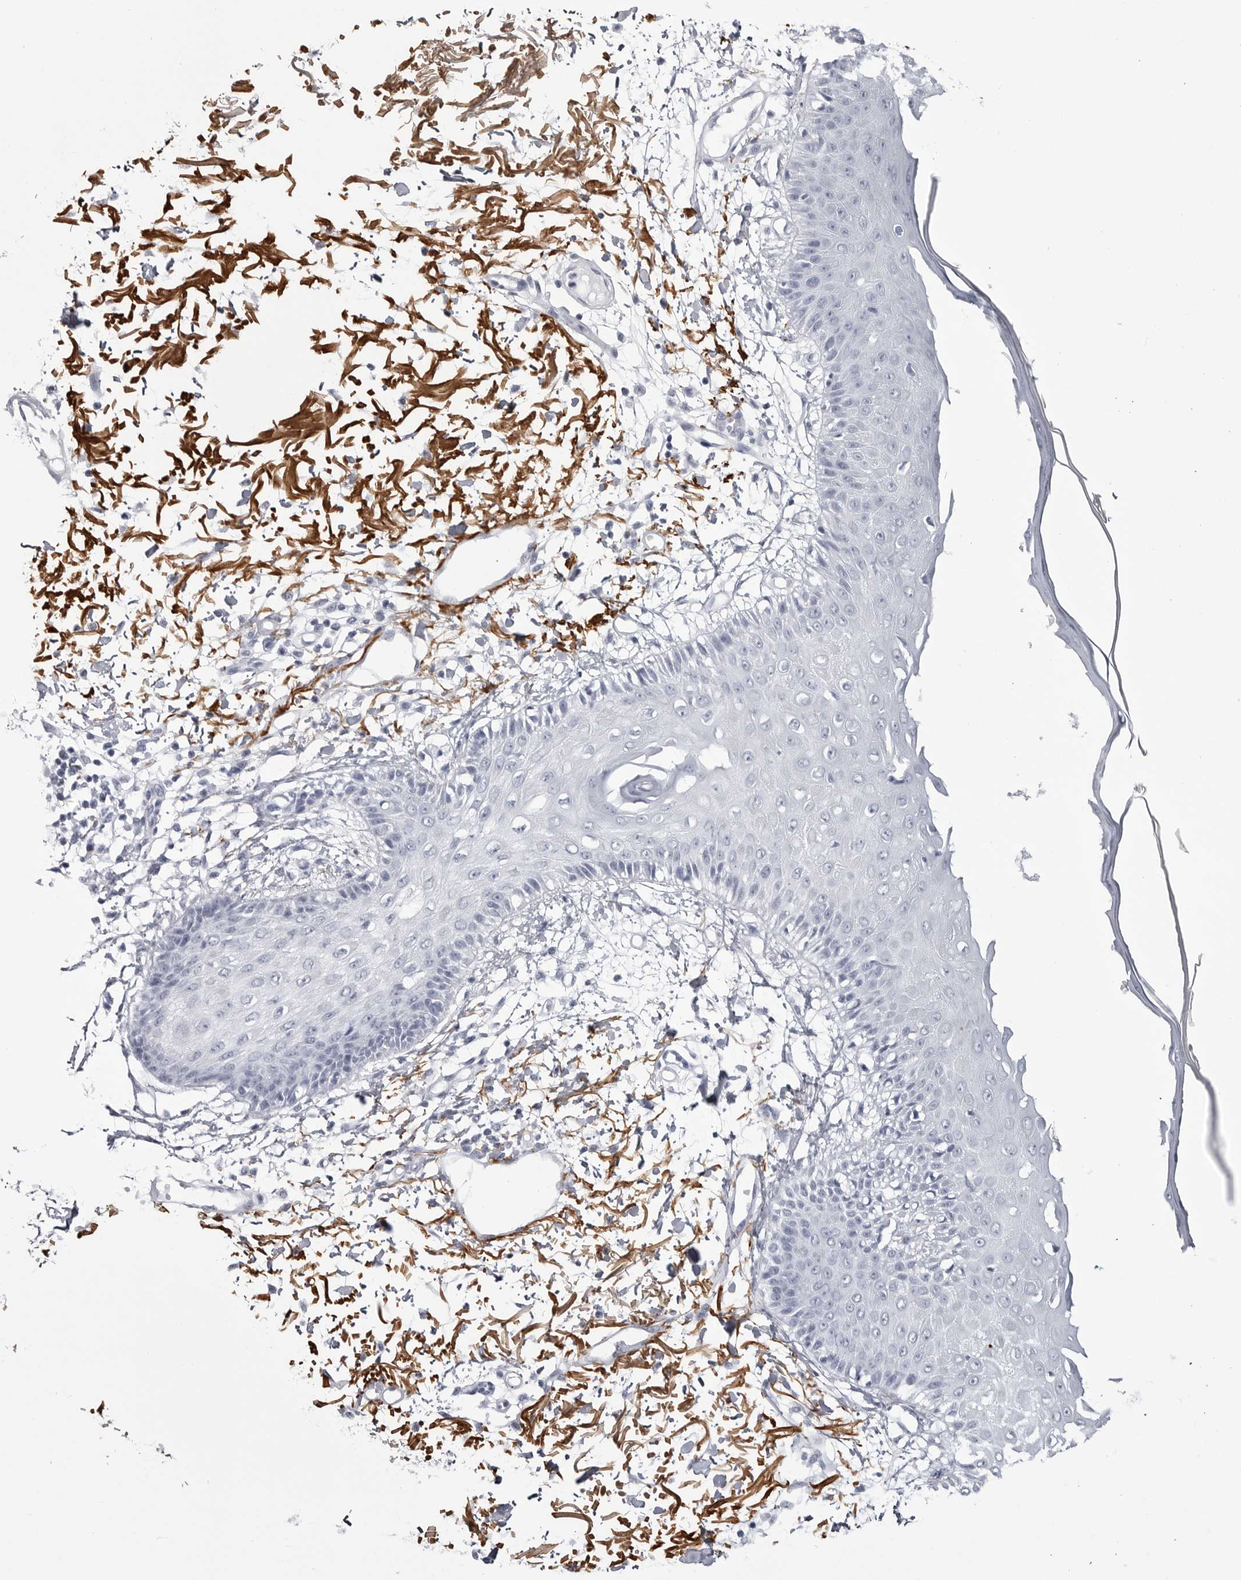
{"staining": {"intensity": "moderate", "quantity": ">75%", "location": "cytoplasmic/membranous"}, "tissue": "skin", "cell_type": "Fibroblasts", "image_type": "normal", "snomed": [{"axis": "morphology", "description": "Normal tissue, NOS"}, {"axis": "morphology", "description": "Squamous cell carcinoma, NOS"}, {"axis": "topography", "description": "Skin"}, {"axis": "topography", "description": "Peripheral nerve tissue"}], "caption": "An immunohistochemistry photomicrograph of normal tissue is shown. Protein staining in brown shows moderate cytoplasmic/membranous positivity in skin within fibroblasts.", "gene": "COL26A1", "patient": {"sex": "male", "age": 83}}